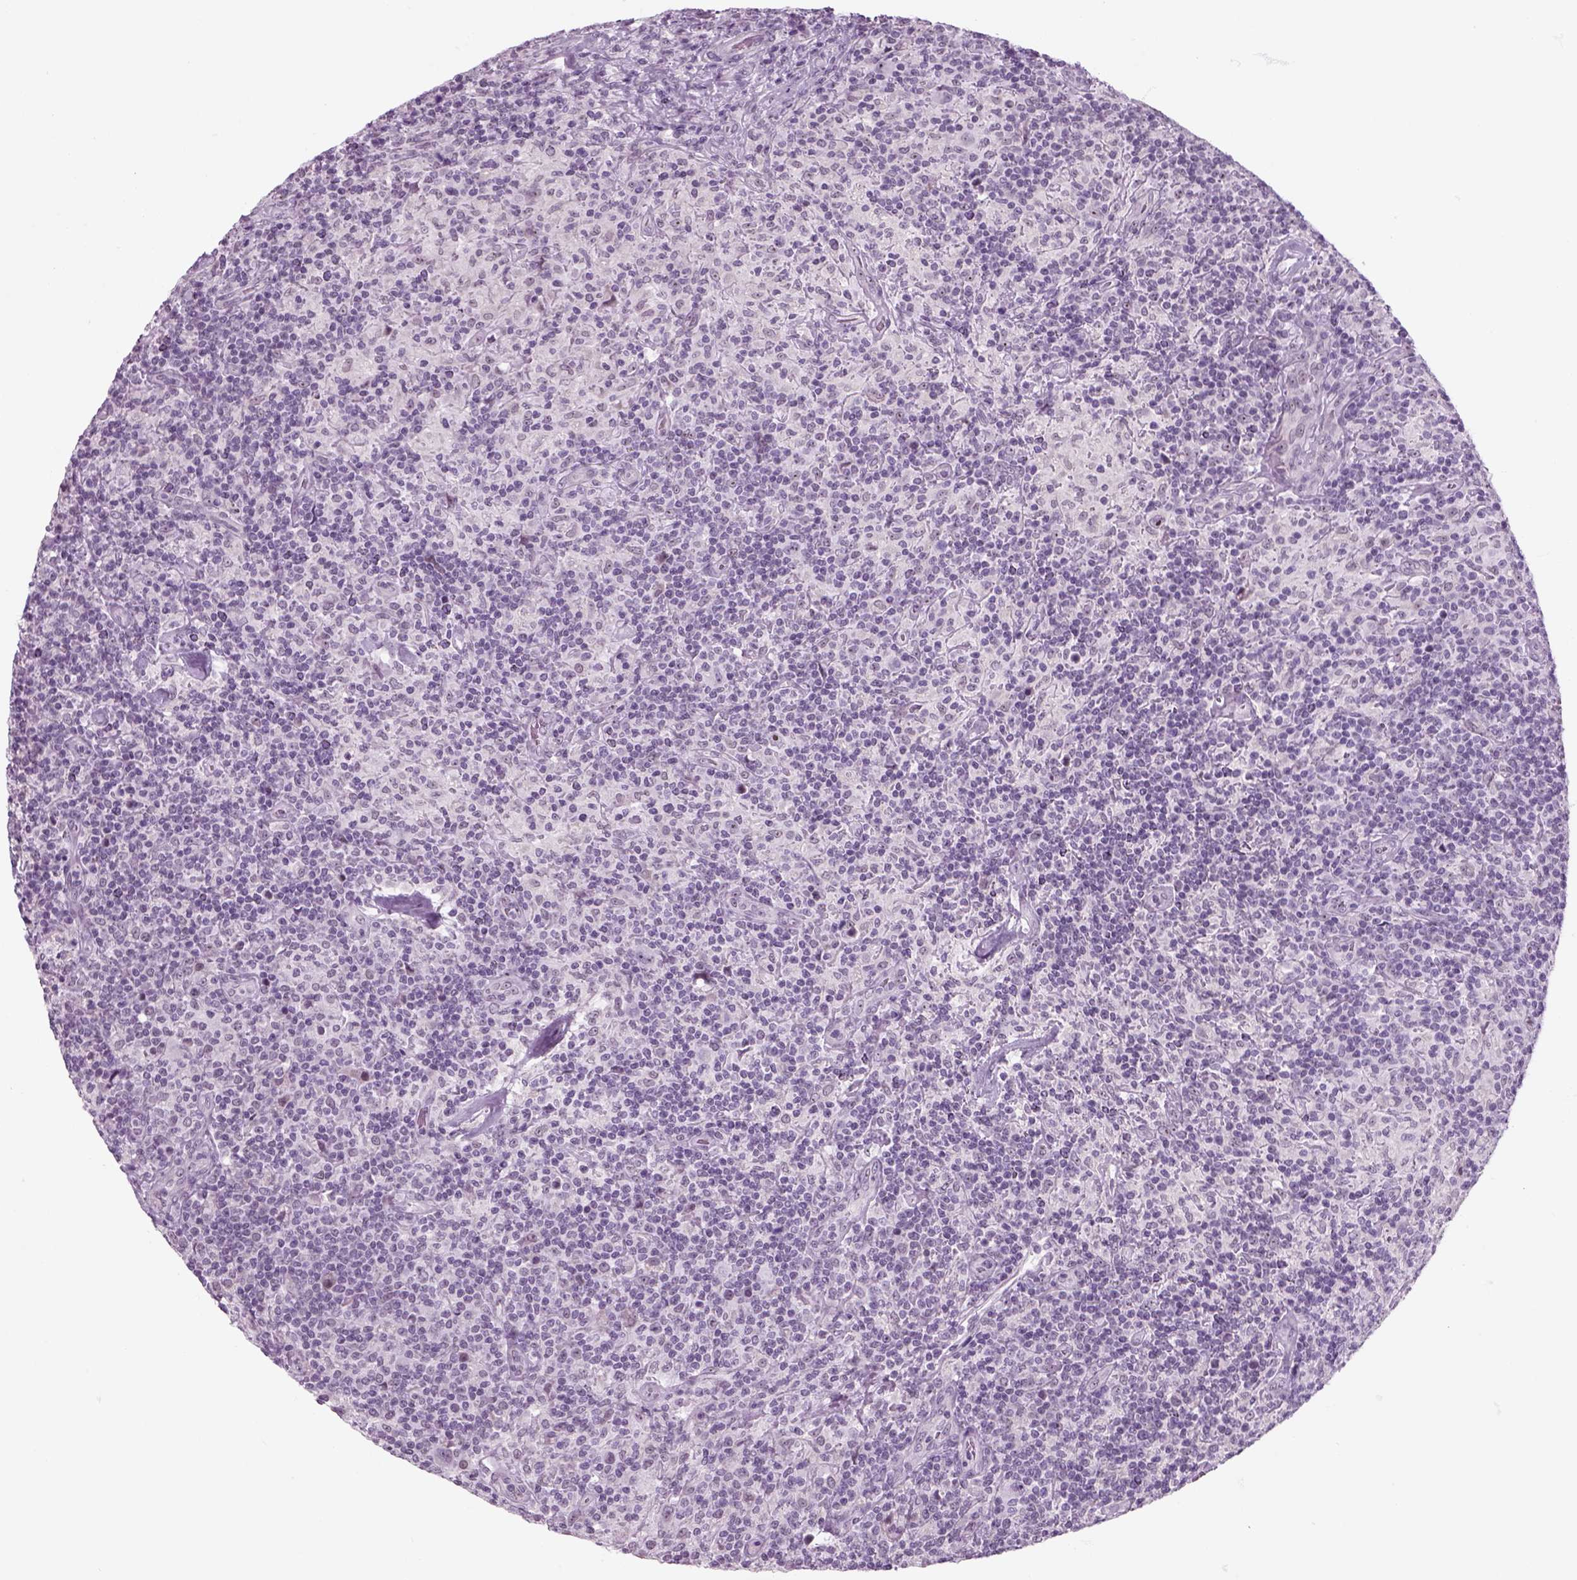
{"staining": {"intensity": "negative", "quantity": "none", "location": "none"}, "tissue": "lymphoma", "cell_type": "Tumor cells", "image_type": "cancer", "snomed": [{"axis": "morphology", "description": "Hodgkin's disease, NOS"}, {"axis": "topography", "description": "Lymph node"}], "caption": "Immunohistochemical staining of Hodgkin's disease reveals no significant expression in tumor cells.", "gene": "ZNF865", "patient": {"sex": "male", "age": 70}}